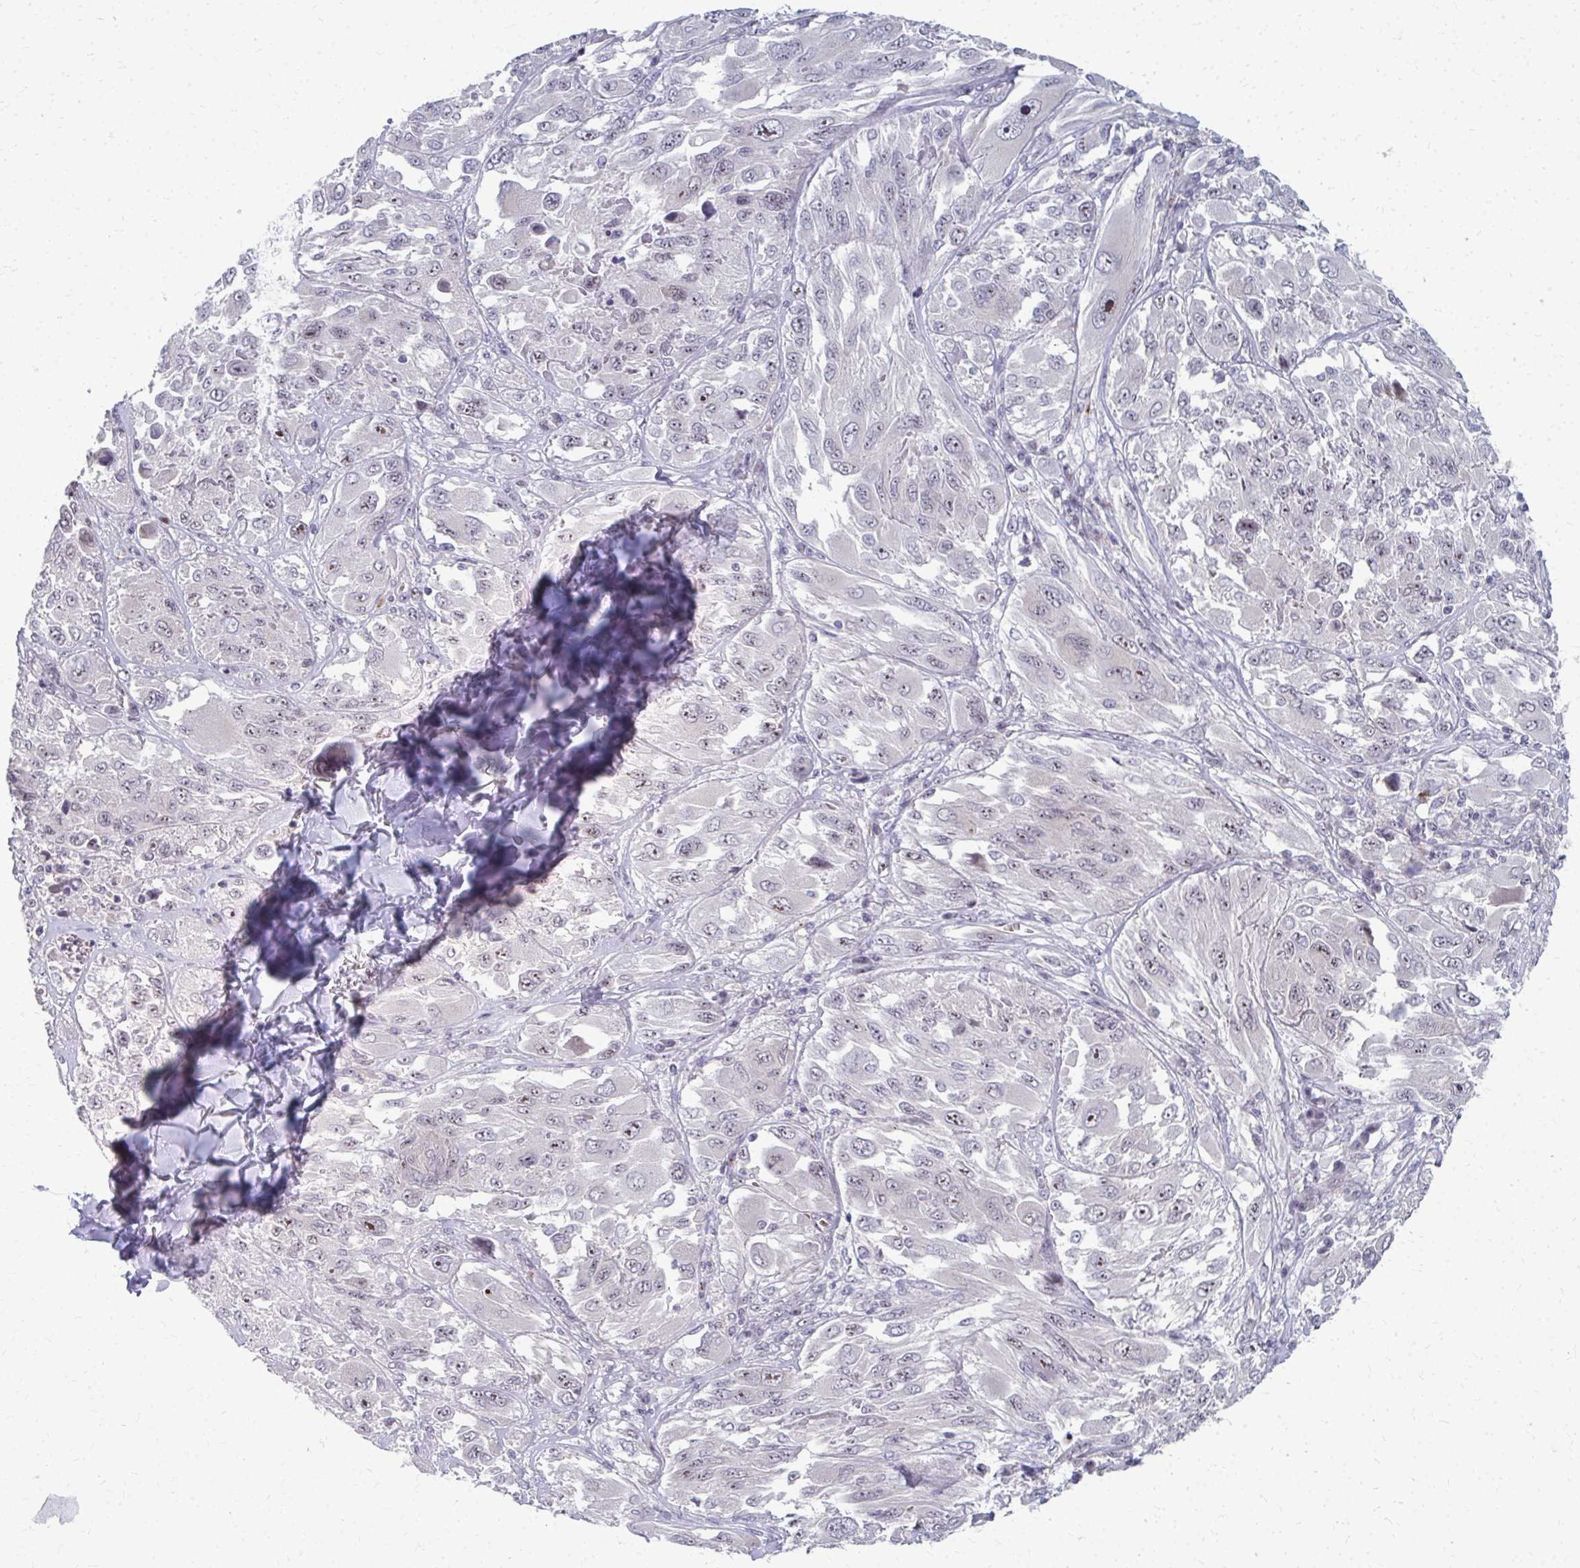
{"staining": {"intensity": "weak", "quantity": "<25%", "location": "nuclear"}, "tissue": "melanoma", "cell_type": "Tumor cells", "image_type": "cancer", "snomed": [{"axis": "morphology", "description": "Malignant melanoma, NOS"}, {"axis": "topography", "description": "Skin"}], "caption": "Tumor cells show no significant positivity in melanoma.", "gene": "NUDT16", "patient": {"sex": "female", "age": 91}}